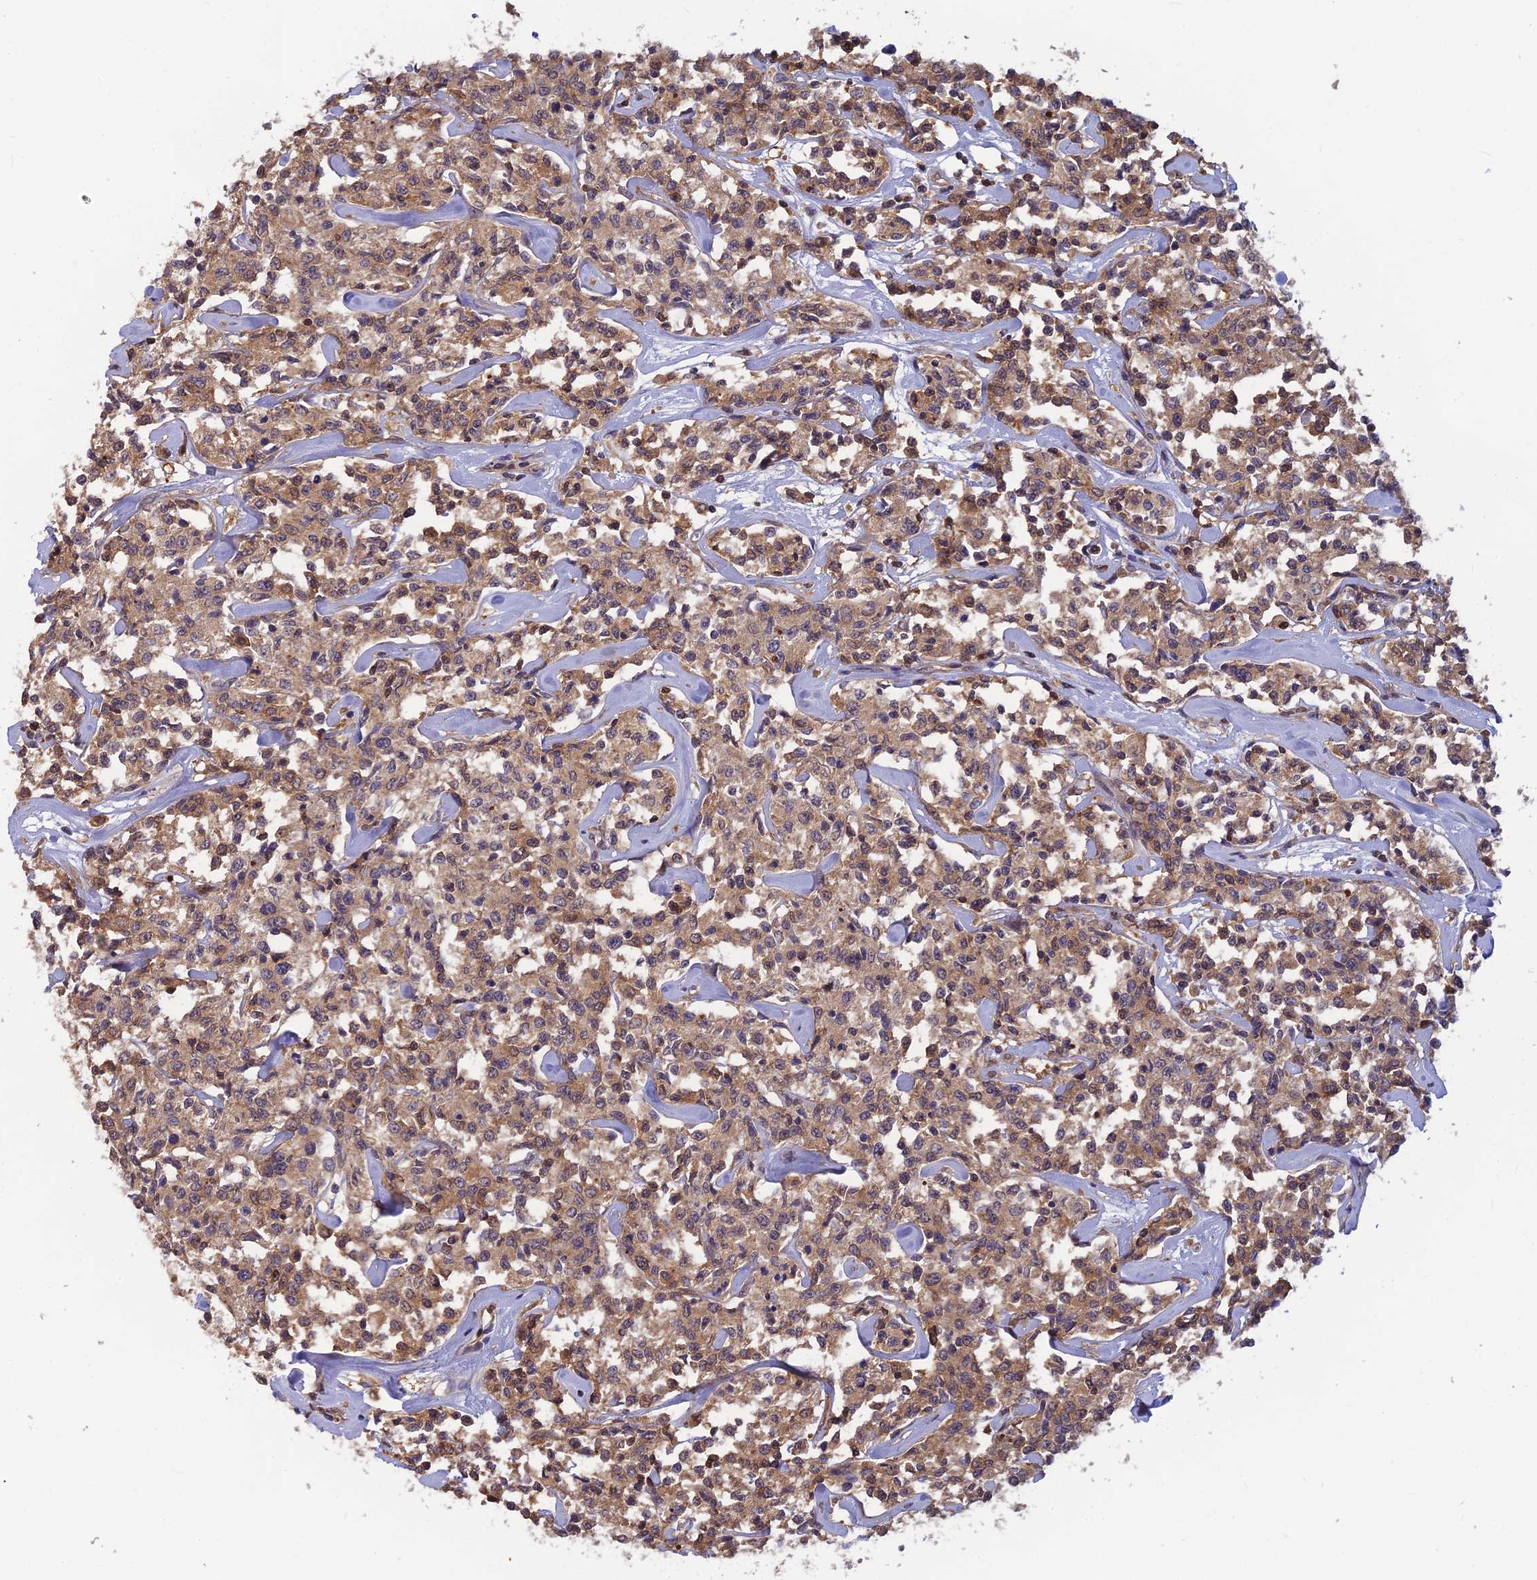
{"staining": {"intensity": "weak", "quantity": ">75%", "location": "cytoplasmic/membranous,nuclear"}, "tissue": "lymphoma", "cell_type": "Tumor cells", "image_type": "cancer", "snomed": [{"axis": "morphology", "description": "Malignant lymphoma, non-Hodgkin's type, Low grade"}, {"axis": "topography", "description": "Small intestine"}], "caption": "An image showing weak cytoplasmic/membranous and nuclear positivity in about >75% of tumor cells in low-grade malignant lymphoma, non-Hodgkin's type, as visualized by brown immunohistochemical staining.", "gene": "HINT1", "patient": {"sex": "female", "age": 59}}